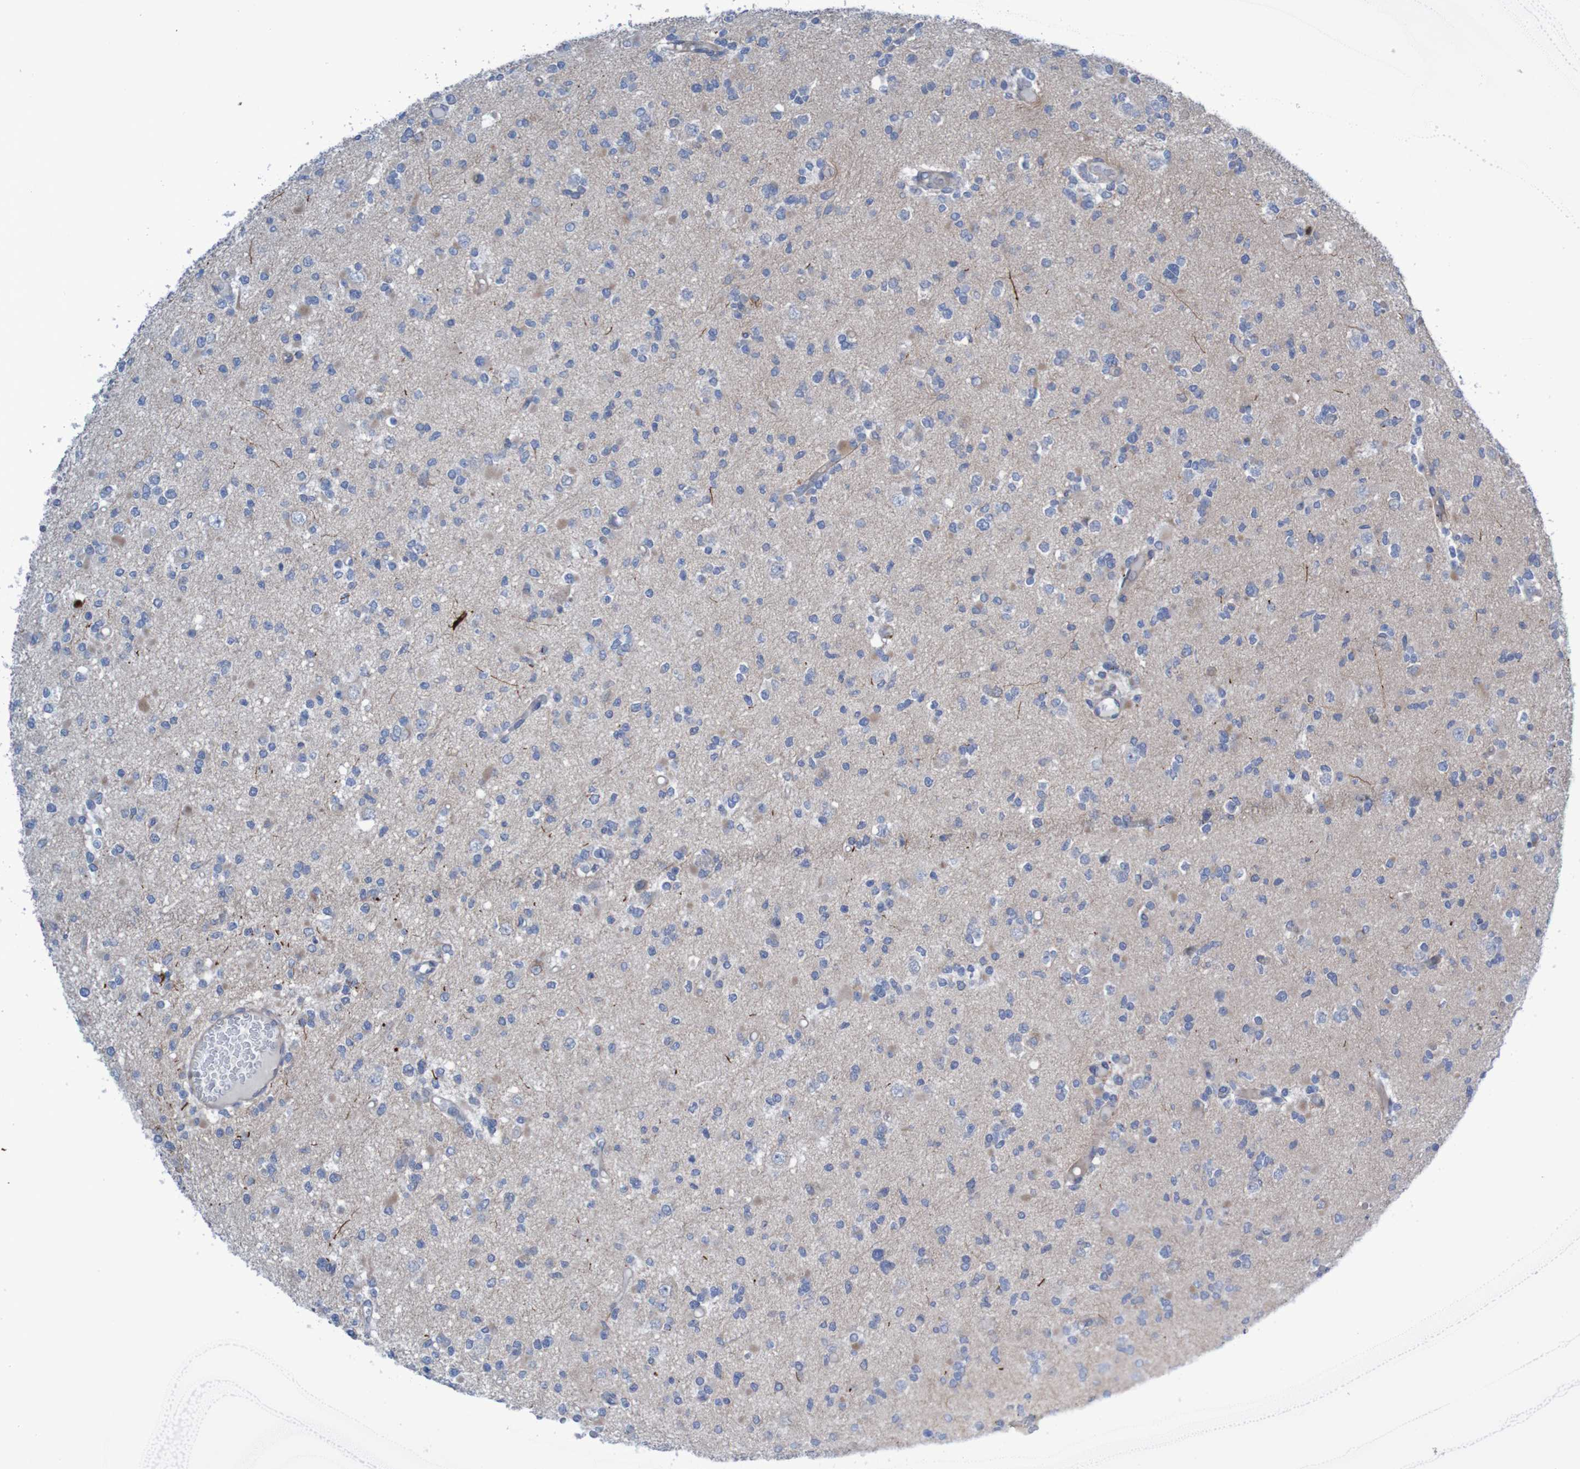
{"staining": {"intensity": "moderate", "quantity": "<25%", "location": "cytoplasmic/membranous"}, "tissue": "glioma", "cell_type": "Tumor cells", "image_type": "cancer", "snomed": [{"axis": "morphology", "description": "Glioma, malignant, Low grade"}, {"axis": "topography", "description": "Brain"}], "caption": "This photomicrograph demonstrates glioma stained with IHC to label a protein in brown. The cytoplasmic/membranous of tumor cells show moderate positivity for the protein. Nuclei are counter-stained blue.", "gene": "ANGPT4", "patient": {"sex": "female", "age": 22}}